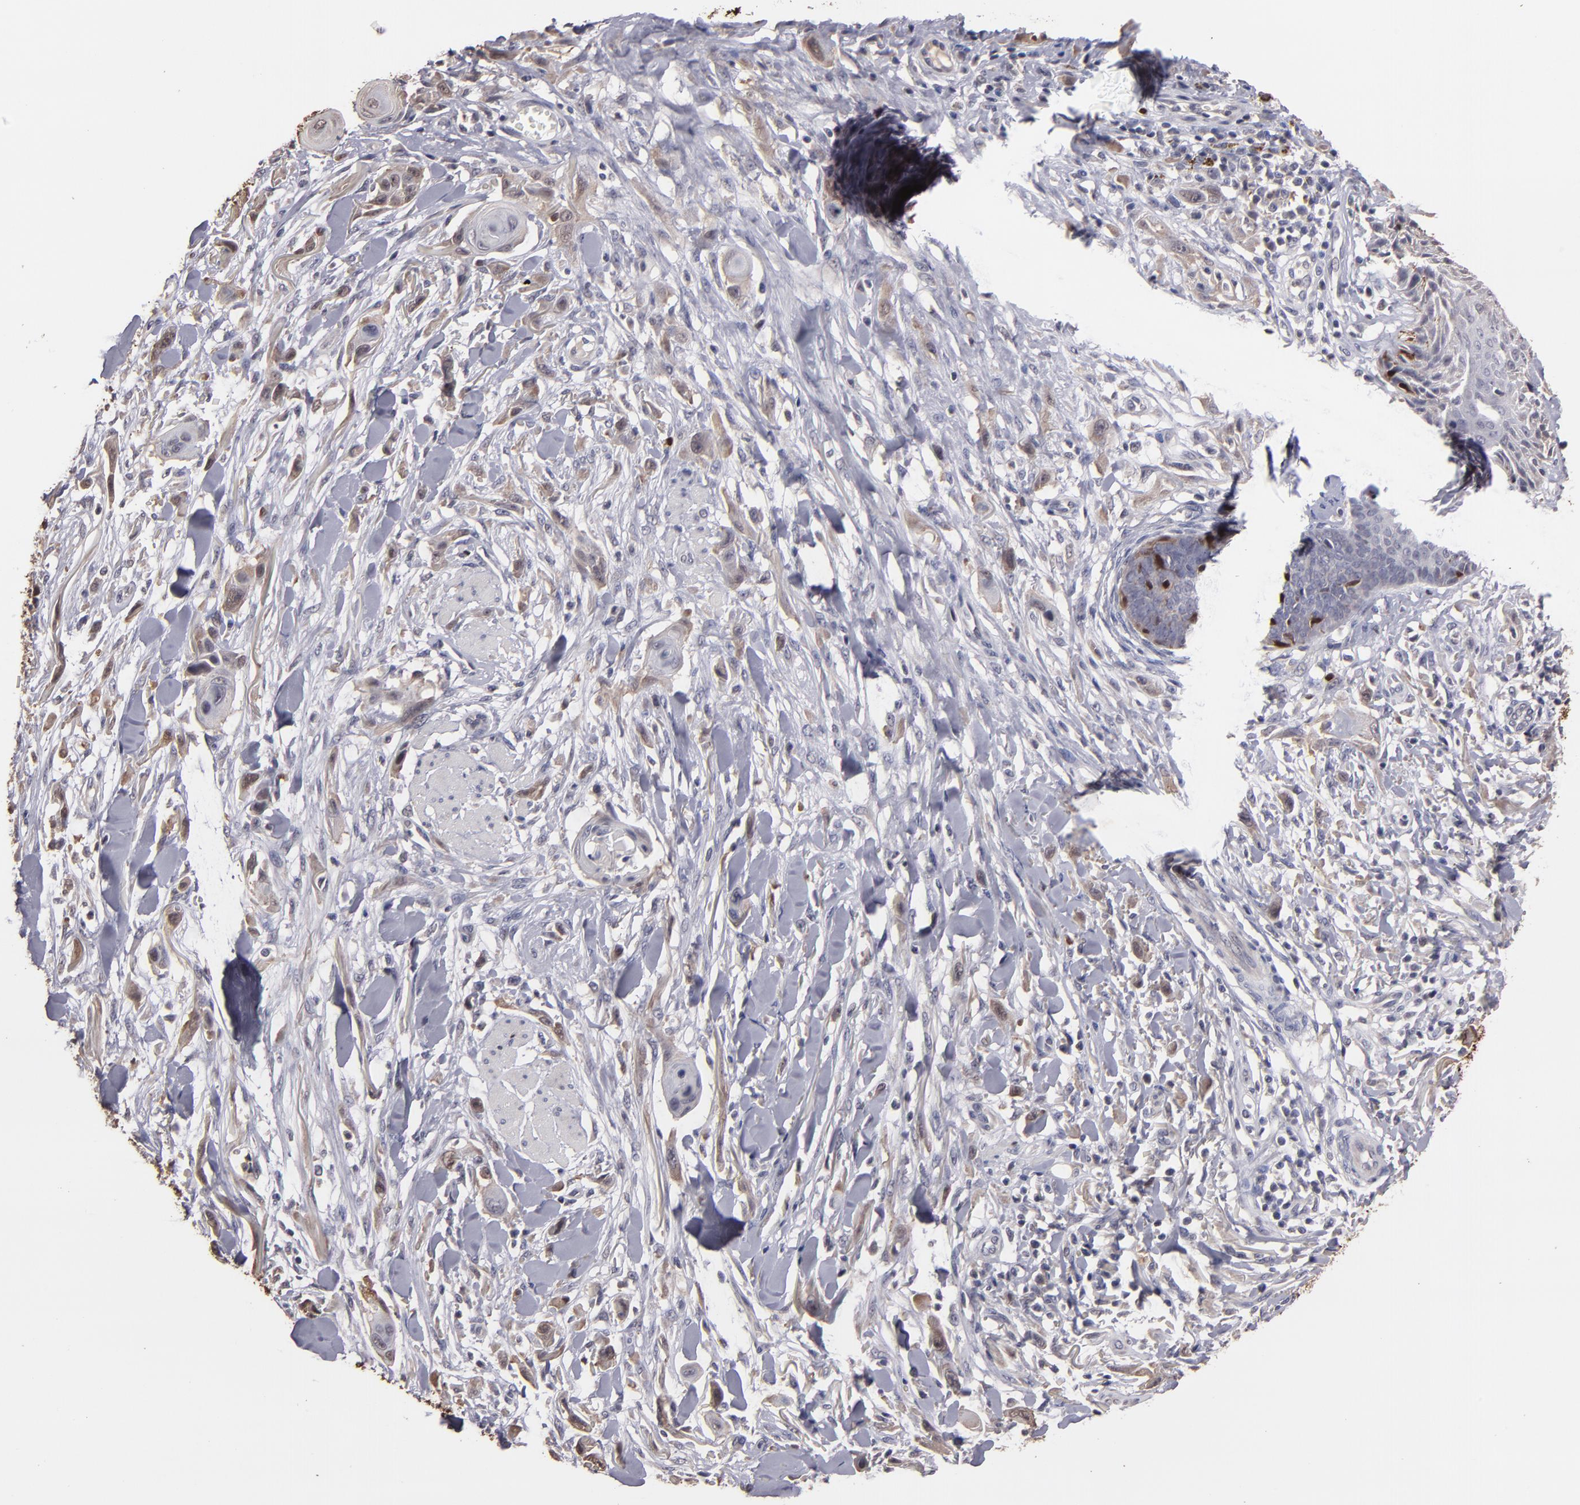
{"staining": {"intensity": "weak", "quantity": "<25%", "location": "cytoplasmic/membranous,nuclear"}, "tissue": "skin cancer", "cell_type": "Tumor cells", "image_type": "cancer", "snomed": [{"axis": "morphology", "description": "Squamous cell carcinoma, NOS"}, {"axis": "topography", "description": "Skin"}], "caption": "An immunohistochemistry (IHC) micrograph of skin squamous cell carcinoma is shown. There is no staining in tumor cells of skin squamous cell carcinoma.", "gene": "S100A1", "patient": {"sex": "female", "age": 59}}